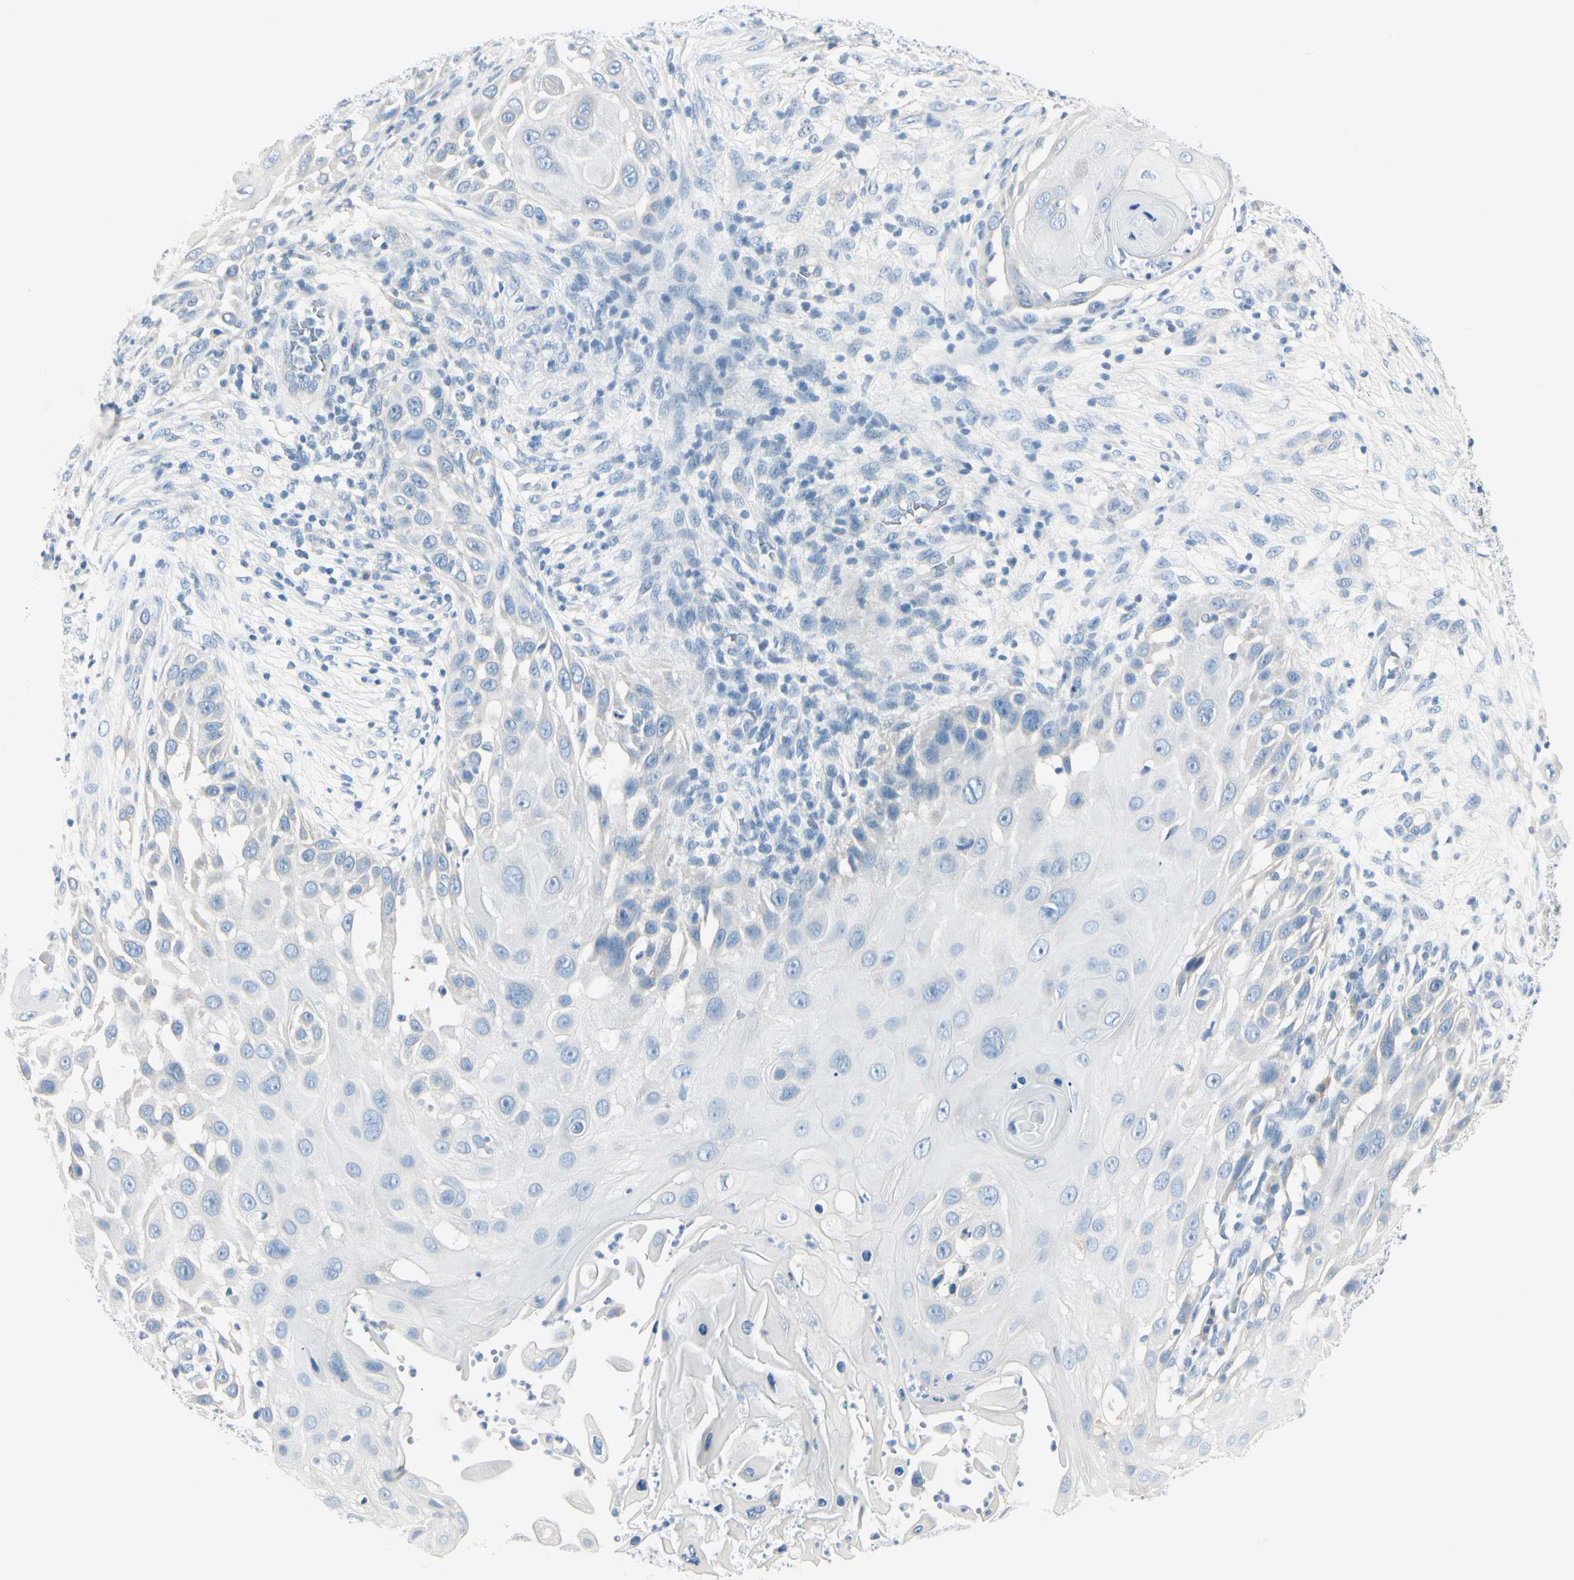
{"staining": {"intensity": "negative", "quantity": "none", "location": "none"}, "tissue": "skin cancer", "cell_type": "Tumor cells", "image_type": "cancer", "snomed": [{"axis": "morphology", "description": "Squamous cell carcinoma, NOS"}, {"axis": "topography", "description": "Skin"}], "caption": "A high-resolution histopathology image shows immunohistochemistry staining of skin cancer, which exhibits no significant positivity in tumor cells.", "gene": "PEBP1", "patient": {"sex": "female", "age": 44}}